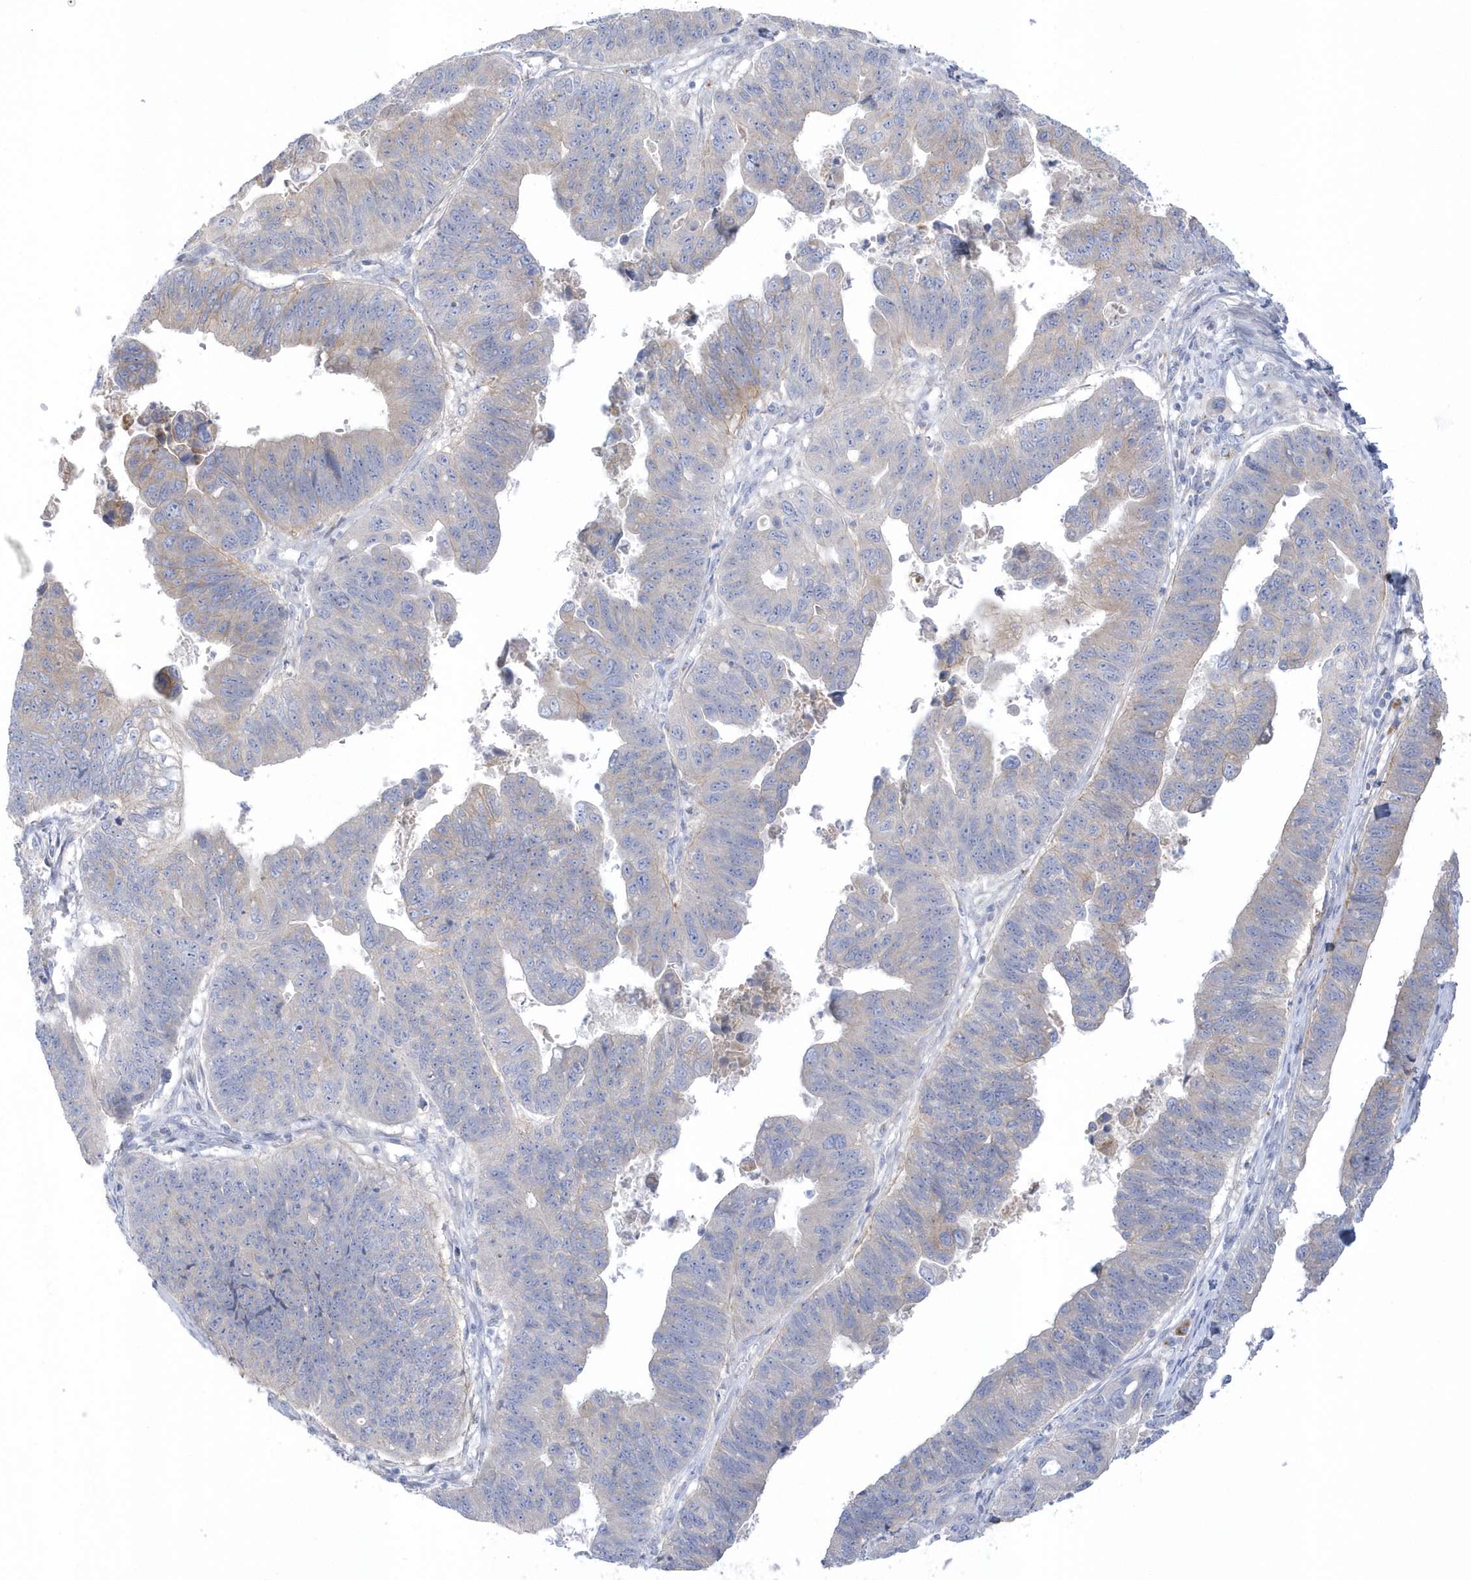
{"staining": {"intensity": "negative", "quantity": "none", "location": "none"}, "tissue": "stomach cancer", "cell_type": "Tumor cells", "image_type": "cancer", "snomed": [{"axis": "morphology", "description": "Adenocarcinoma, NOS"}, {"axis": "topography", "description": "Stomach"}], "caption": "Stomach adenocarcinoma was stained to show a protein in brown. There is no significant expression in tumor cells.", "gene": "SEMA3D", "patient": {"sex": "male", "age": 59}}